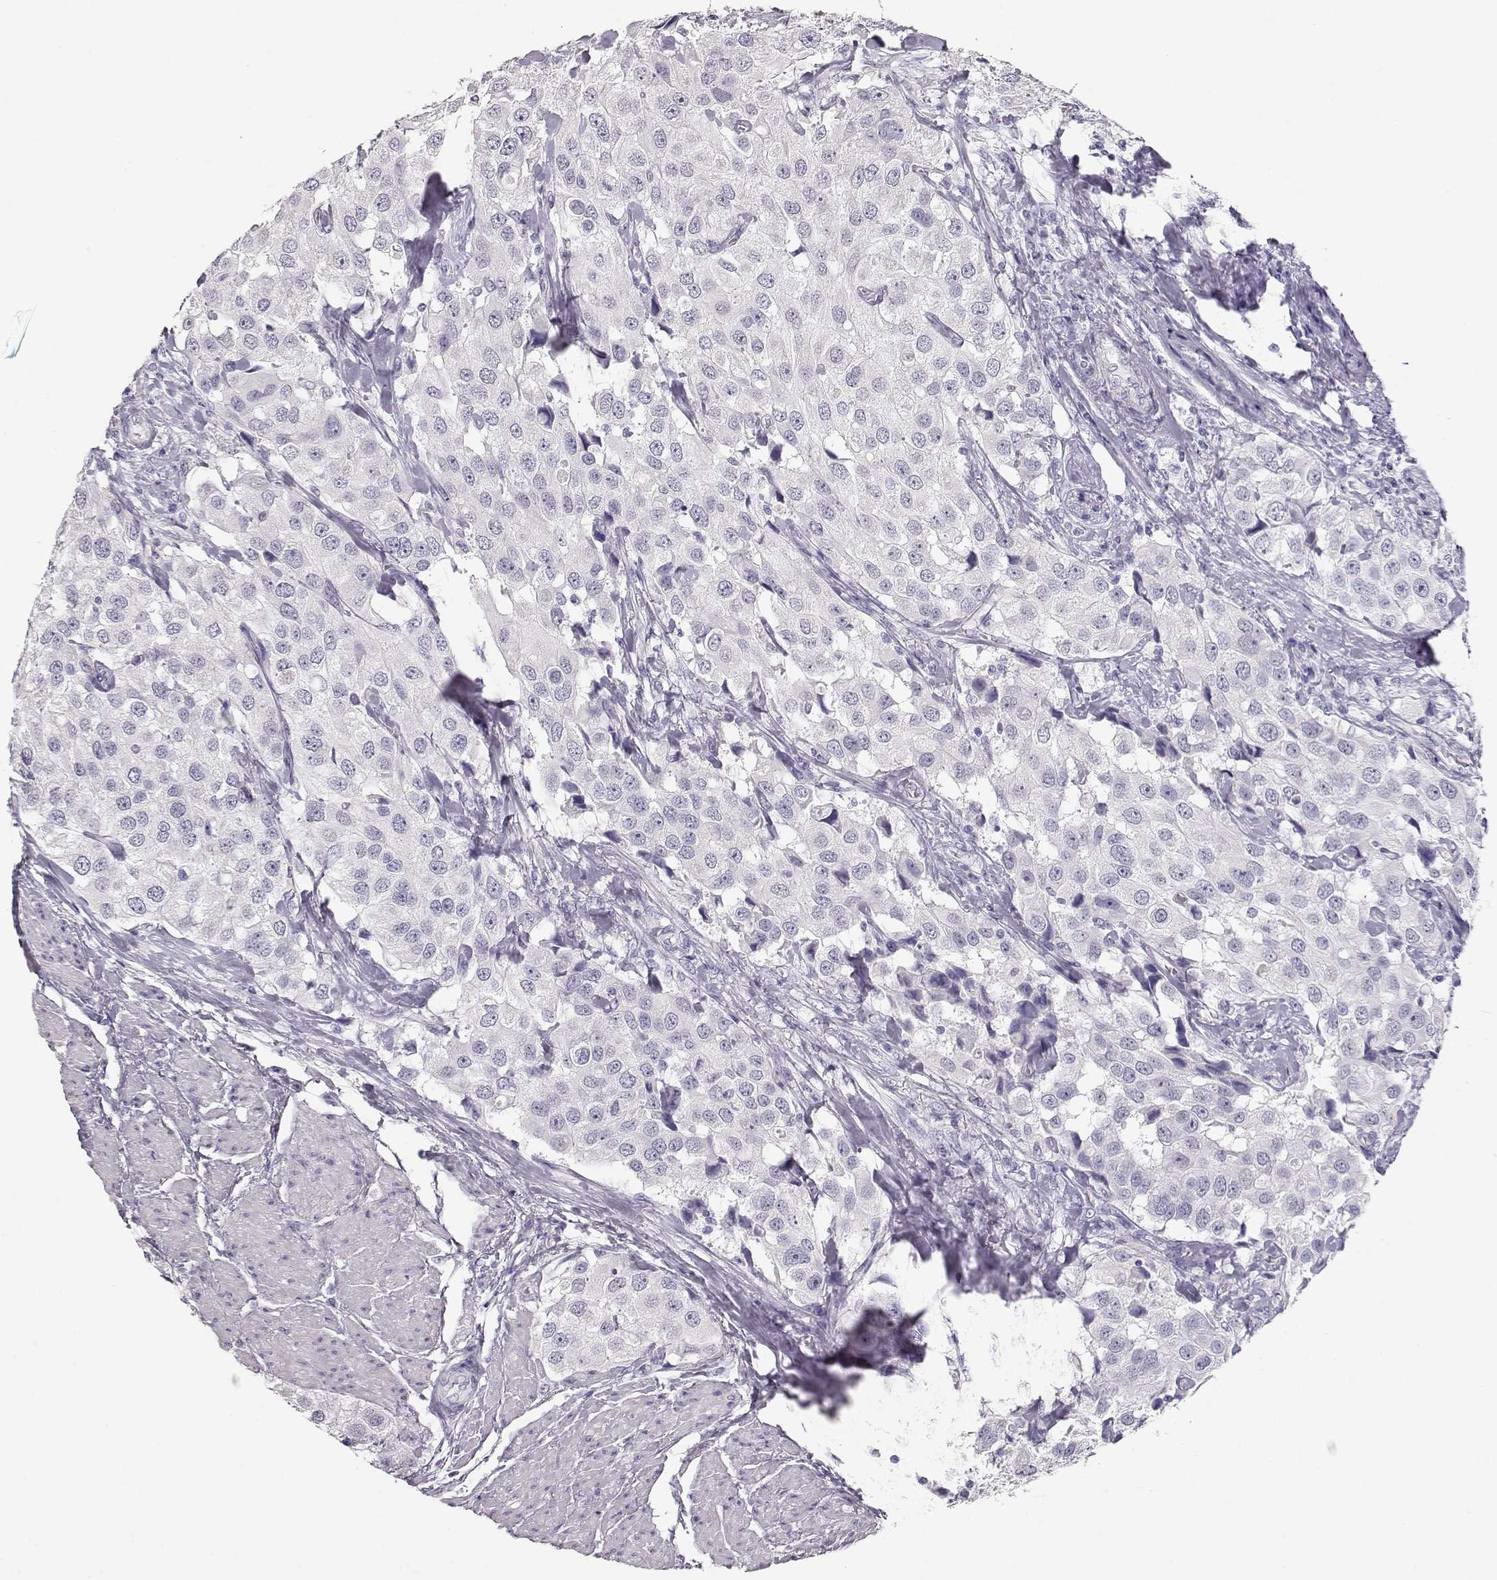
{"staining": {"intensity": "negative", "quantity": "none", "location": "none"}, "tissue": "urothelial cancer", "cell_type": "Tumor cells", "image_type": "cancer", "snomed": [{"axis": "morphology", "description": "Urothelial carcinoma, High grade"}, {"axis": "topography", "description": "Urinary bladder"}], "caption": "IHC of human urothelial cancer demonstrates no positivity in tumor cells.", "gene": "MAGEC1", "patient": {"sex": "female", "age": 64}}